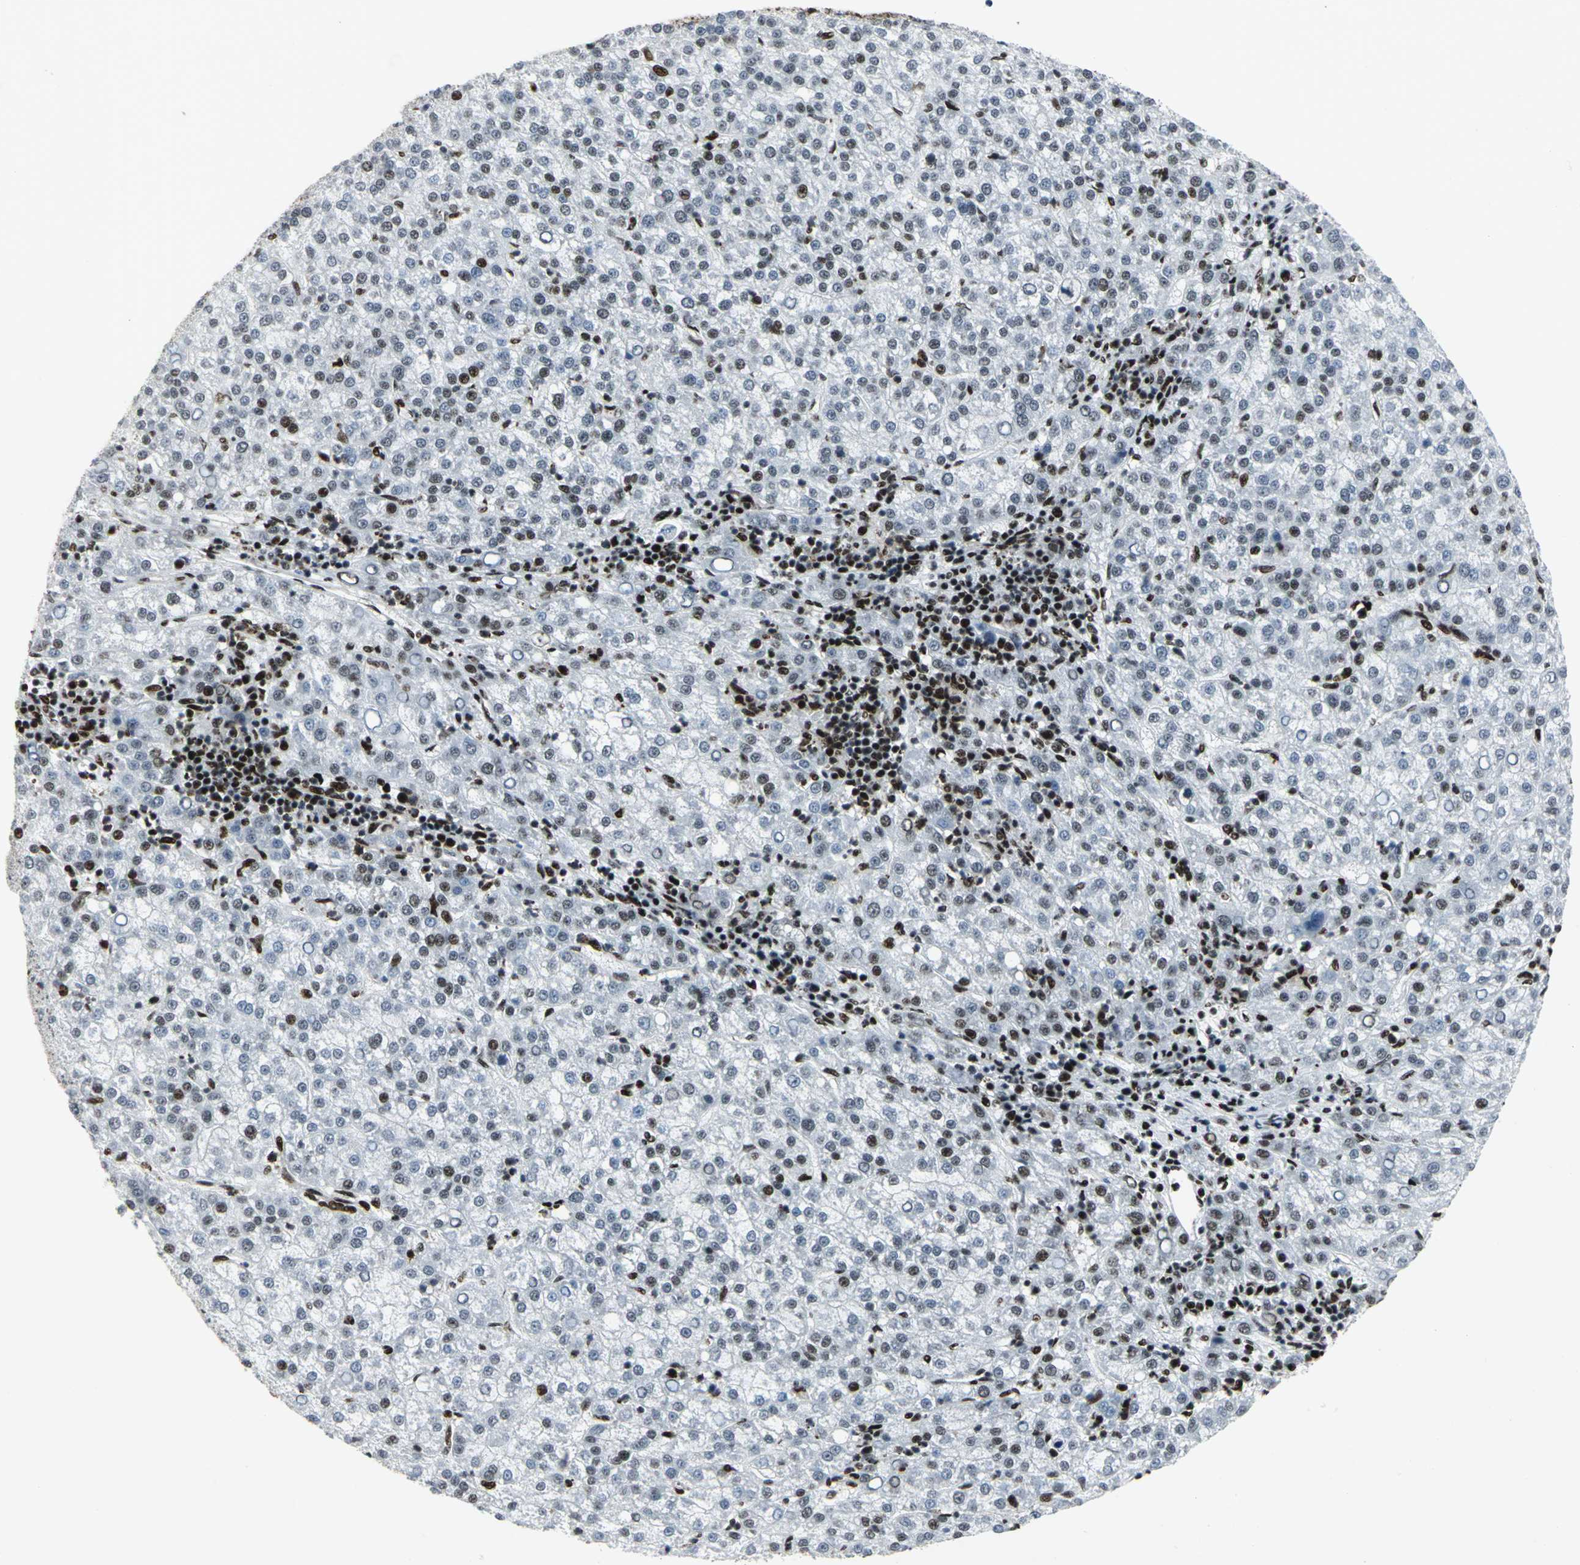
{"staining": {"intensity": "moderate", "quantity": "25%-75%", "location": "nuclear"}, "tissue": "liver cancer", "cell_type": "Tumor cells", "image_type": "cancer", "snomed": [{"axis": "morphology", "description": "Carcinoma, Hepatocellular, NOS"}, {"axis": "topography", "description": "Liver"}], "caption": "Human liver cancer (hepatocellular carcinoma) stained with a protein marker displays moderate staining in tumor cells.", "gene": "SMARCA4", "patient": {"sex": "female", "age": 58}}